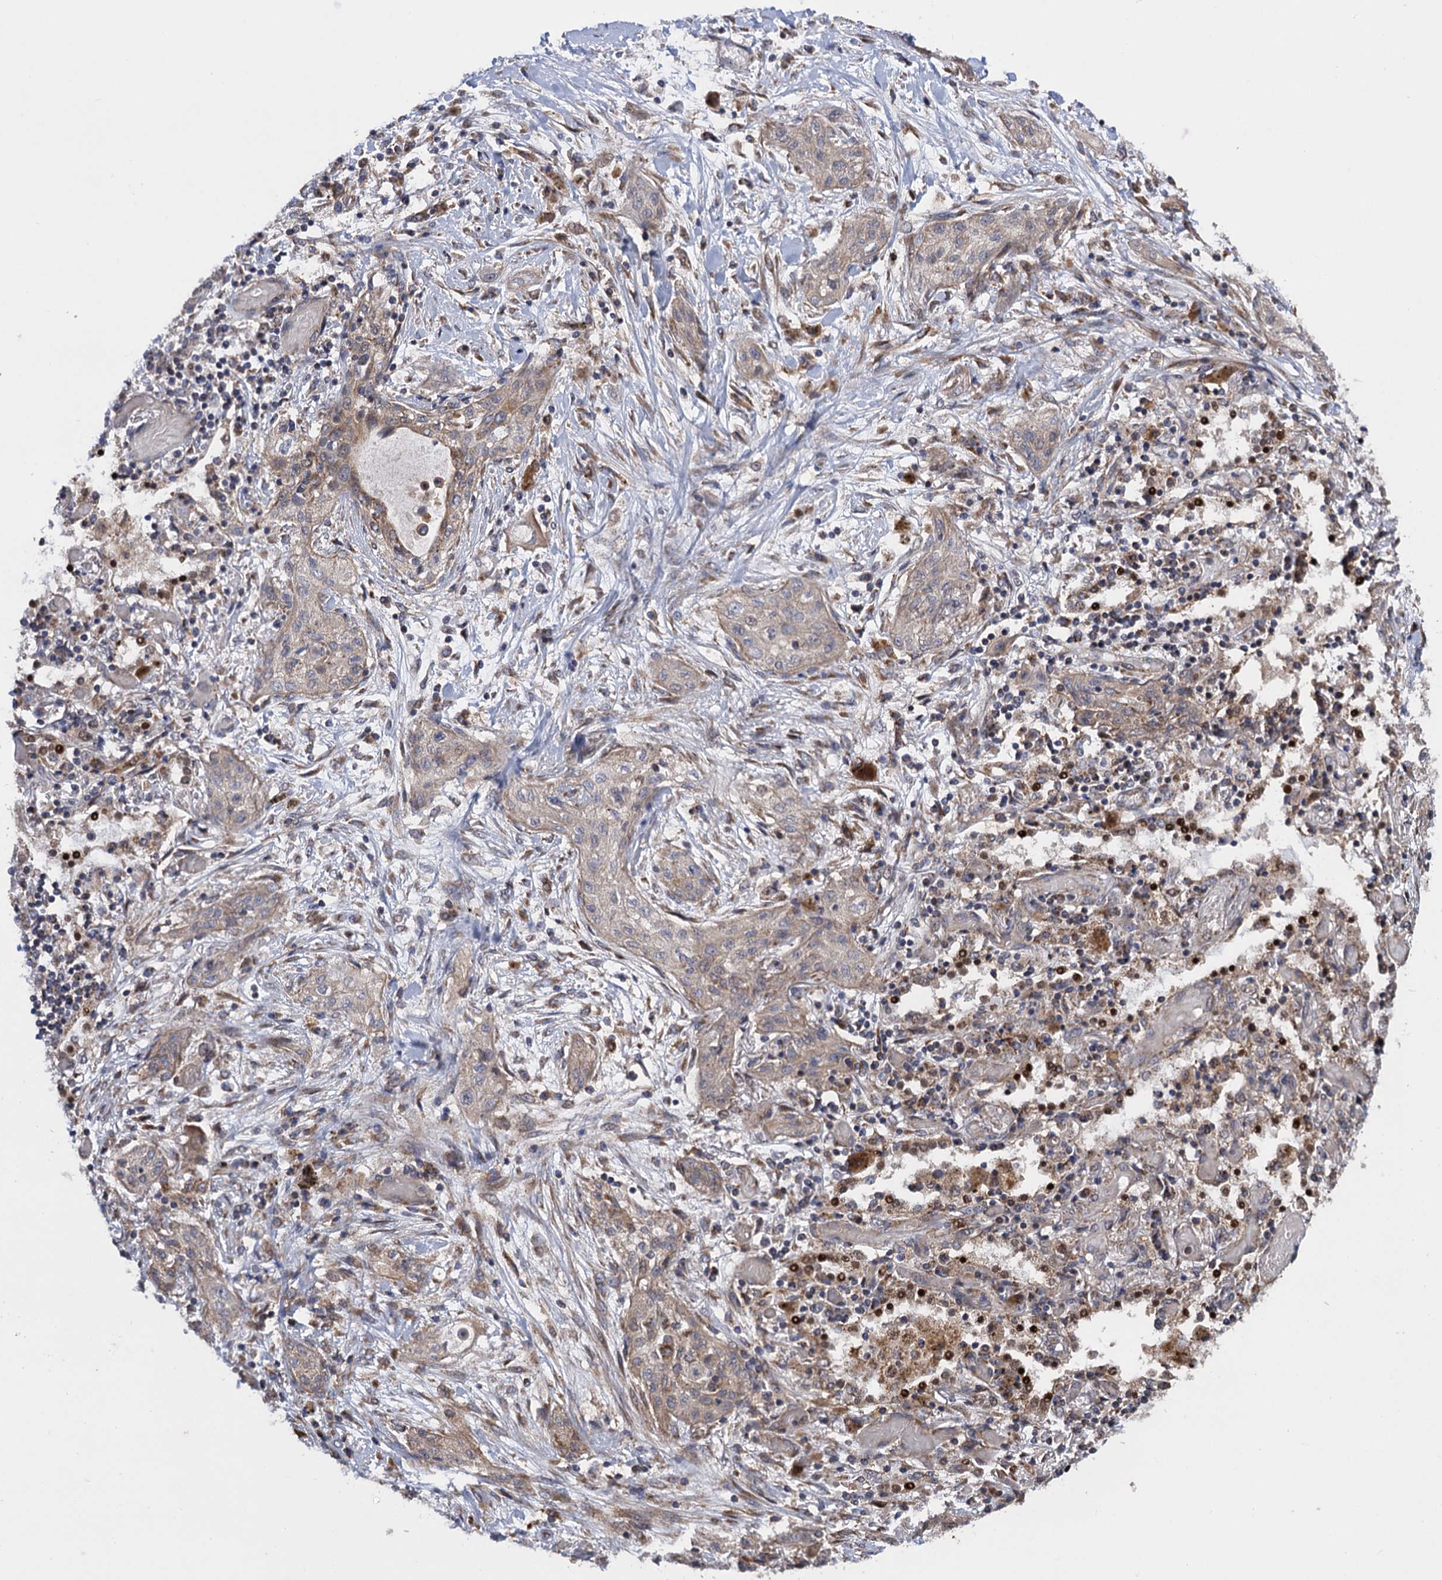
{"staining": {"intensity": "weak", "quantity": "<25%", "location": "cytoplasmic/membranous"}, "tissue": "lung cancer", "cell_type": "Tumor cells", "image_type": "cancer", "snomed": [{"axis": "morphology", "description": "Squamous cell carcinoma, NOS"}, {"axis": "topography", "description": "Lung"}], "caption": "An immunohistochemistry photomicrograph of squamous cell carcinoma (lung) is shown. There is no staining in tumor cells of squamous cell carcinoma (lung). The staining is performed using DAB (3,3'-diaminobenzidine) brown chromogen with nuclei counter-stained in using hematoxylin.", "gene": "HAUS1", "patient": {"sex": "female", "age": 47}}